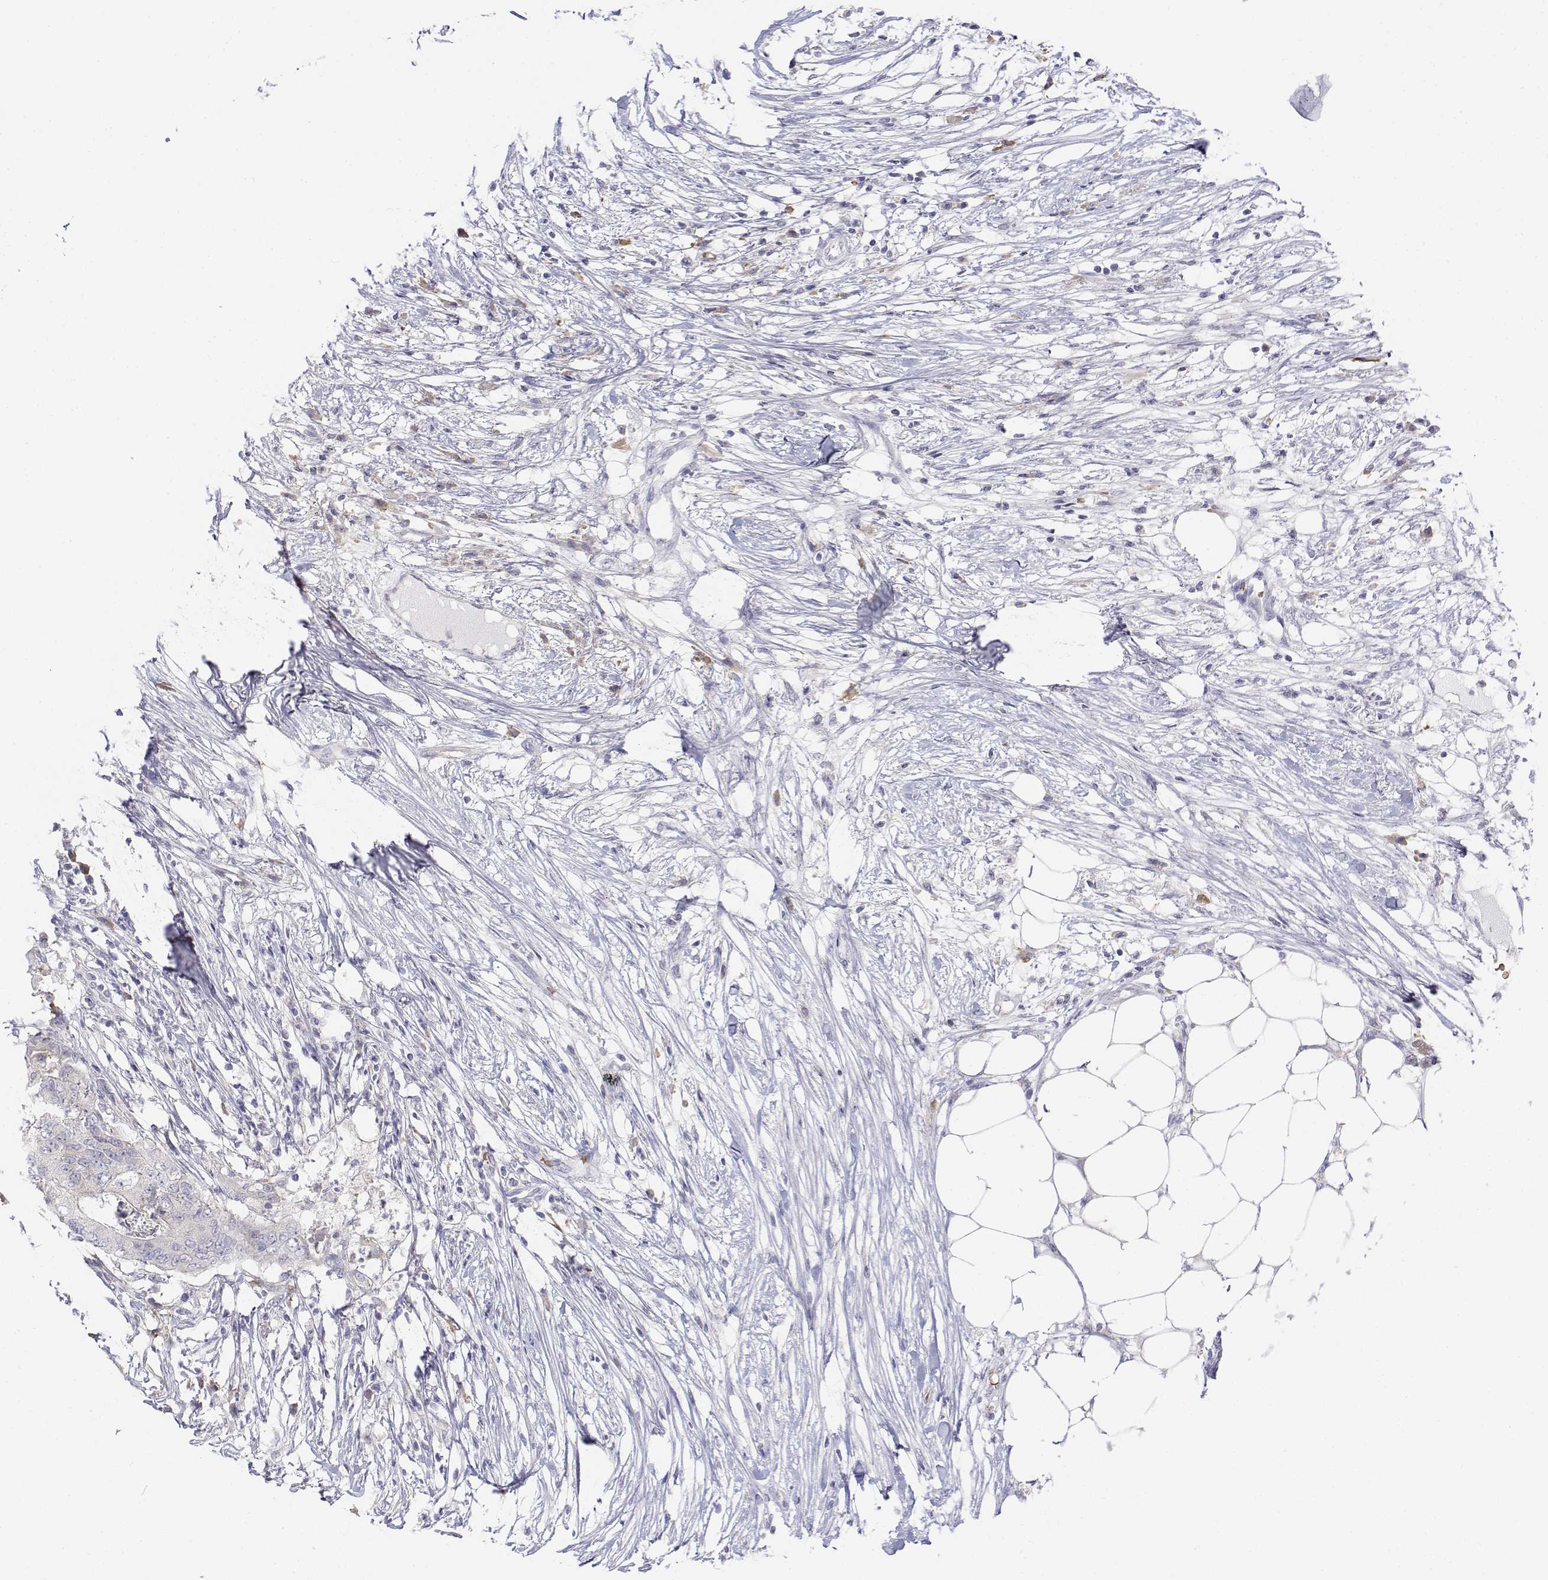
{"staining": {"intensity": "negative", "quantity": "none", "location": "none"}, "tissue": "colorectal cancer", "cell_type": "Tumor cells", "image_type": "cancer", "snomed": [{"axis": "morphology", "description": "Adenocarcinoma, NOS"}, {"axis": "topography", "description": "Colon"}], "caption": "Immunohistochemistry (IHC) micrograph of neoplastic tissue: human colorectal cancer stained with DAB demonstrates no significant protein expression in tumor cells. Brightfield microscopy of IHC stained with DAB (brown) and hematoxylin (blue), captured at high magnification.", "gene": "CADM1", "patient": {"sex": "female", "age": 48}}